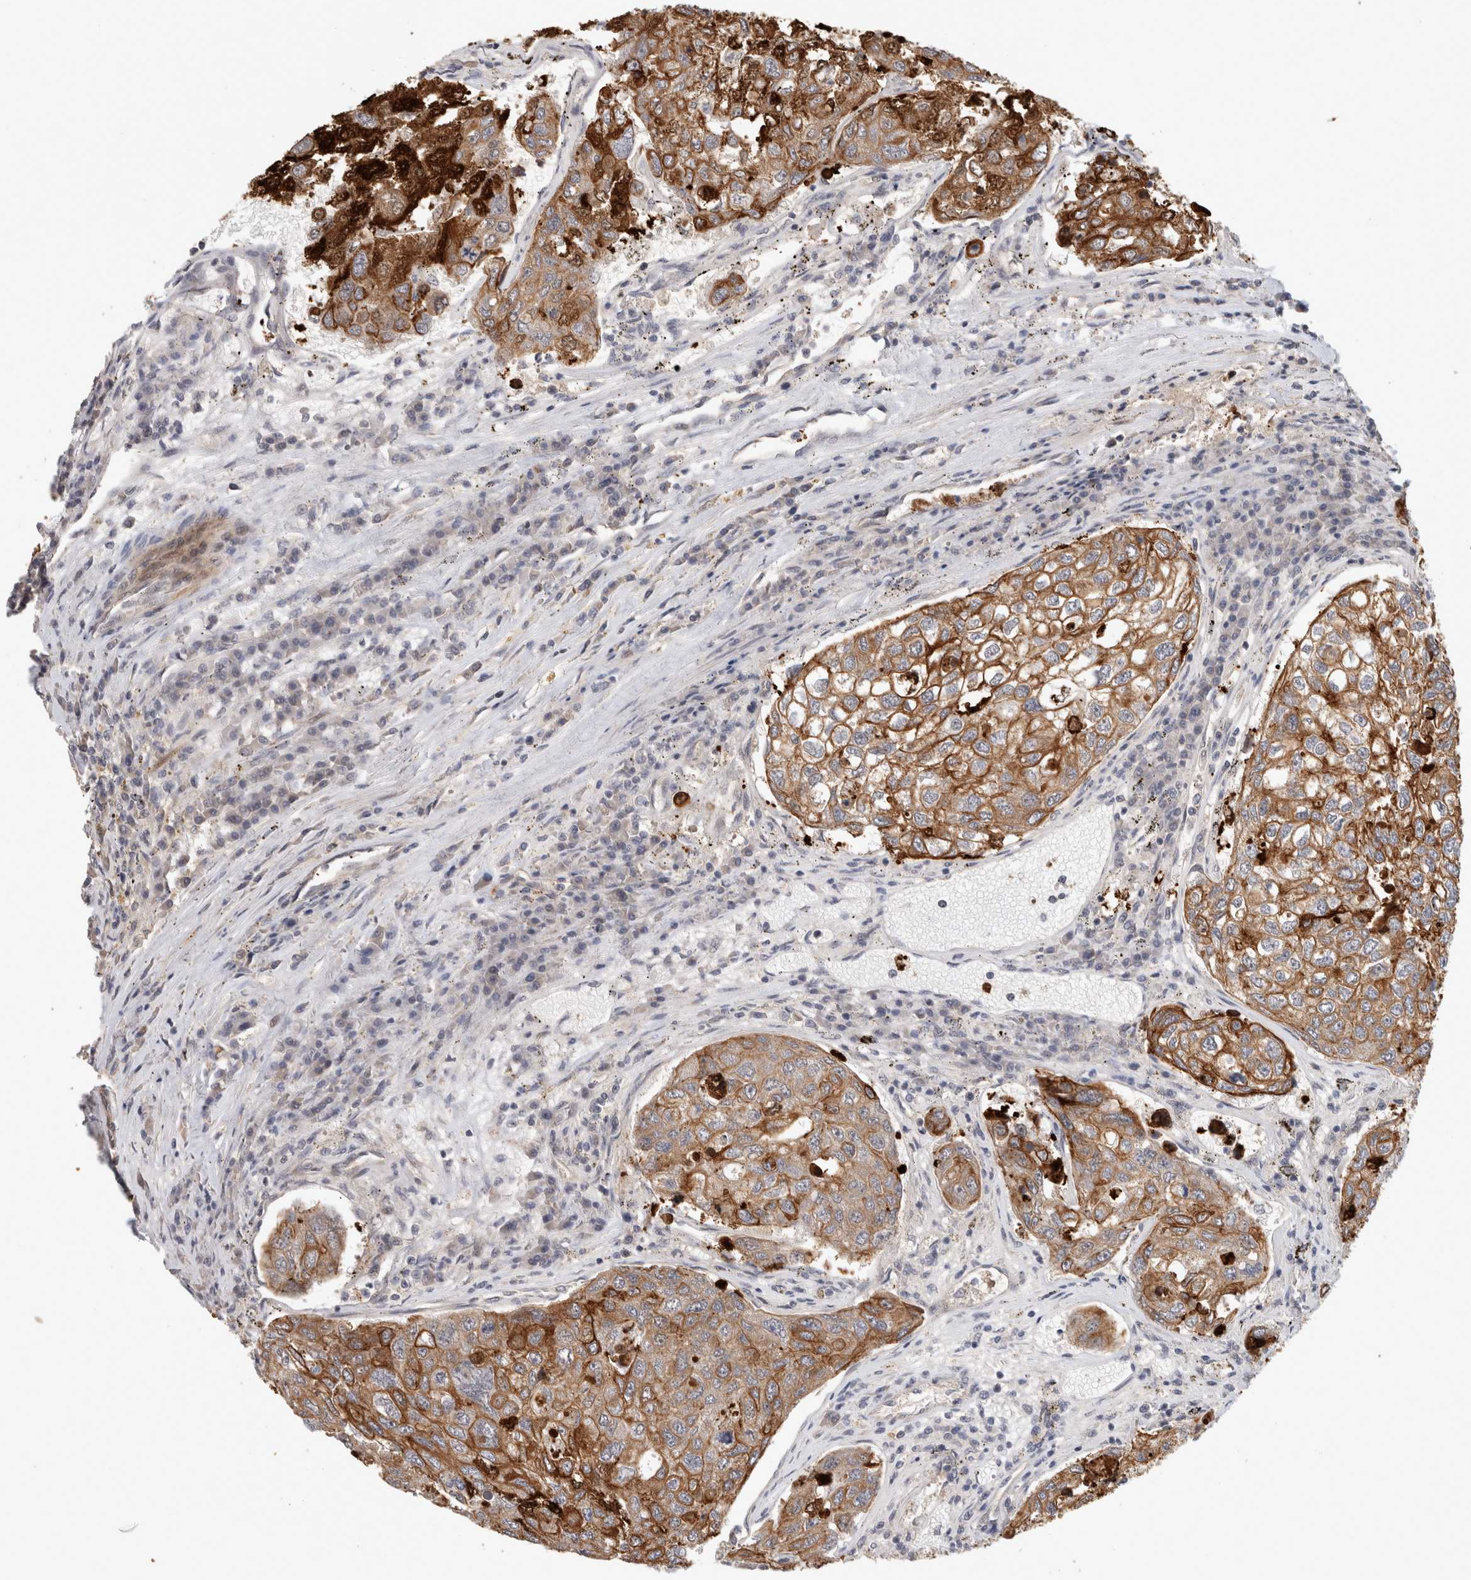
{"staining": {"intensity": "moderate", "quantity": ">75%", "location": "cytoplasmic/membranous"}, "tissue": "urothelial cancer", "cell_type": "Tumor cells", "image_type": "cancer", "snomed": [{"axis": "morphology", "description": "Urothelial carcinoma, High grade"}, {"axis": "topography", "description": "Lymph node"}, {"axis": "topography", "description": "Urinary bladder"}], "caption": "A brown stain labels moderate cytoplasmic/membranous positivity of a protein in human urothelial cancer tumor cells.", "gene": "CRISPLD1", "patient": {"sex": "male", "age": 51}}